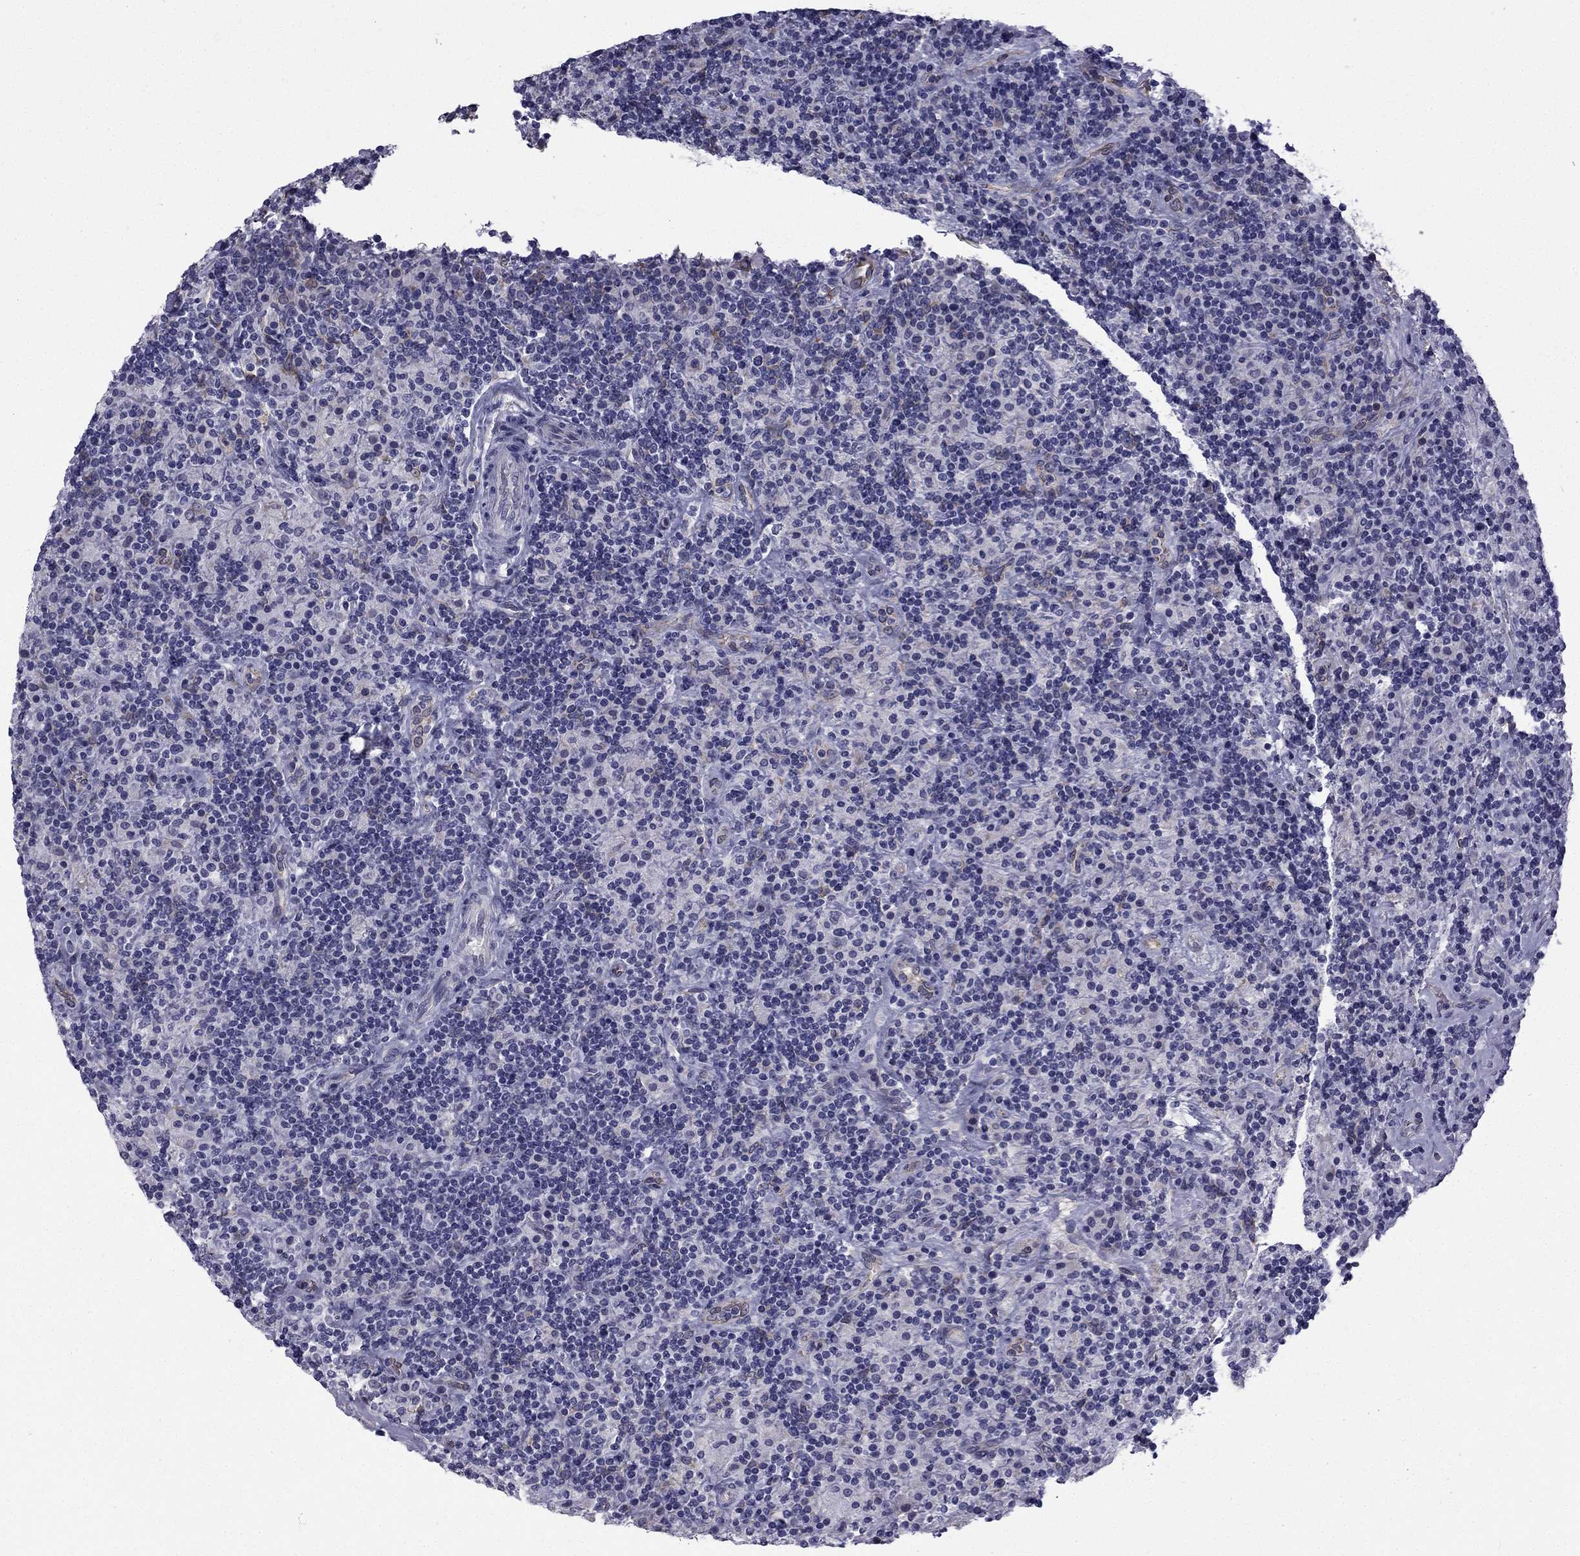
{"staining": {"intensity": "negative", "quantity": "none", "location": "none"}, "tissue": "lymphoma", "cell_type": "Tumor cells", "image_type": "cancer", "snomed": [{"axis": "morphology", "description": "Hodgkin's disease, NOS"}, {"axis": "topography", "description": "Lymph node"}], "caption": "There is no significant positivity in tumor cells of Hodgkin's disease. (Stains: DAB (3,3'-diaminobenzidine) IHC with hematoxylin counter stain, Microscopy: brightfield microscopy at high magnification).", "gene": "CCDC40", "patient": {"sex": "male", "age": 70}}